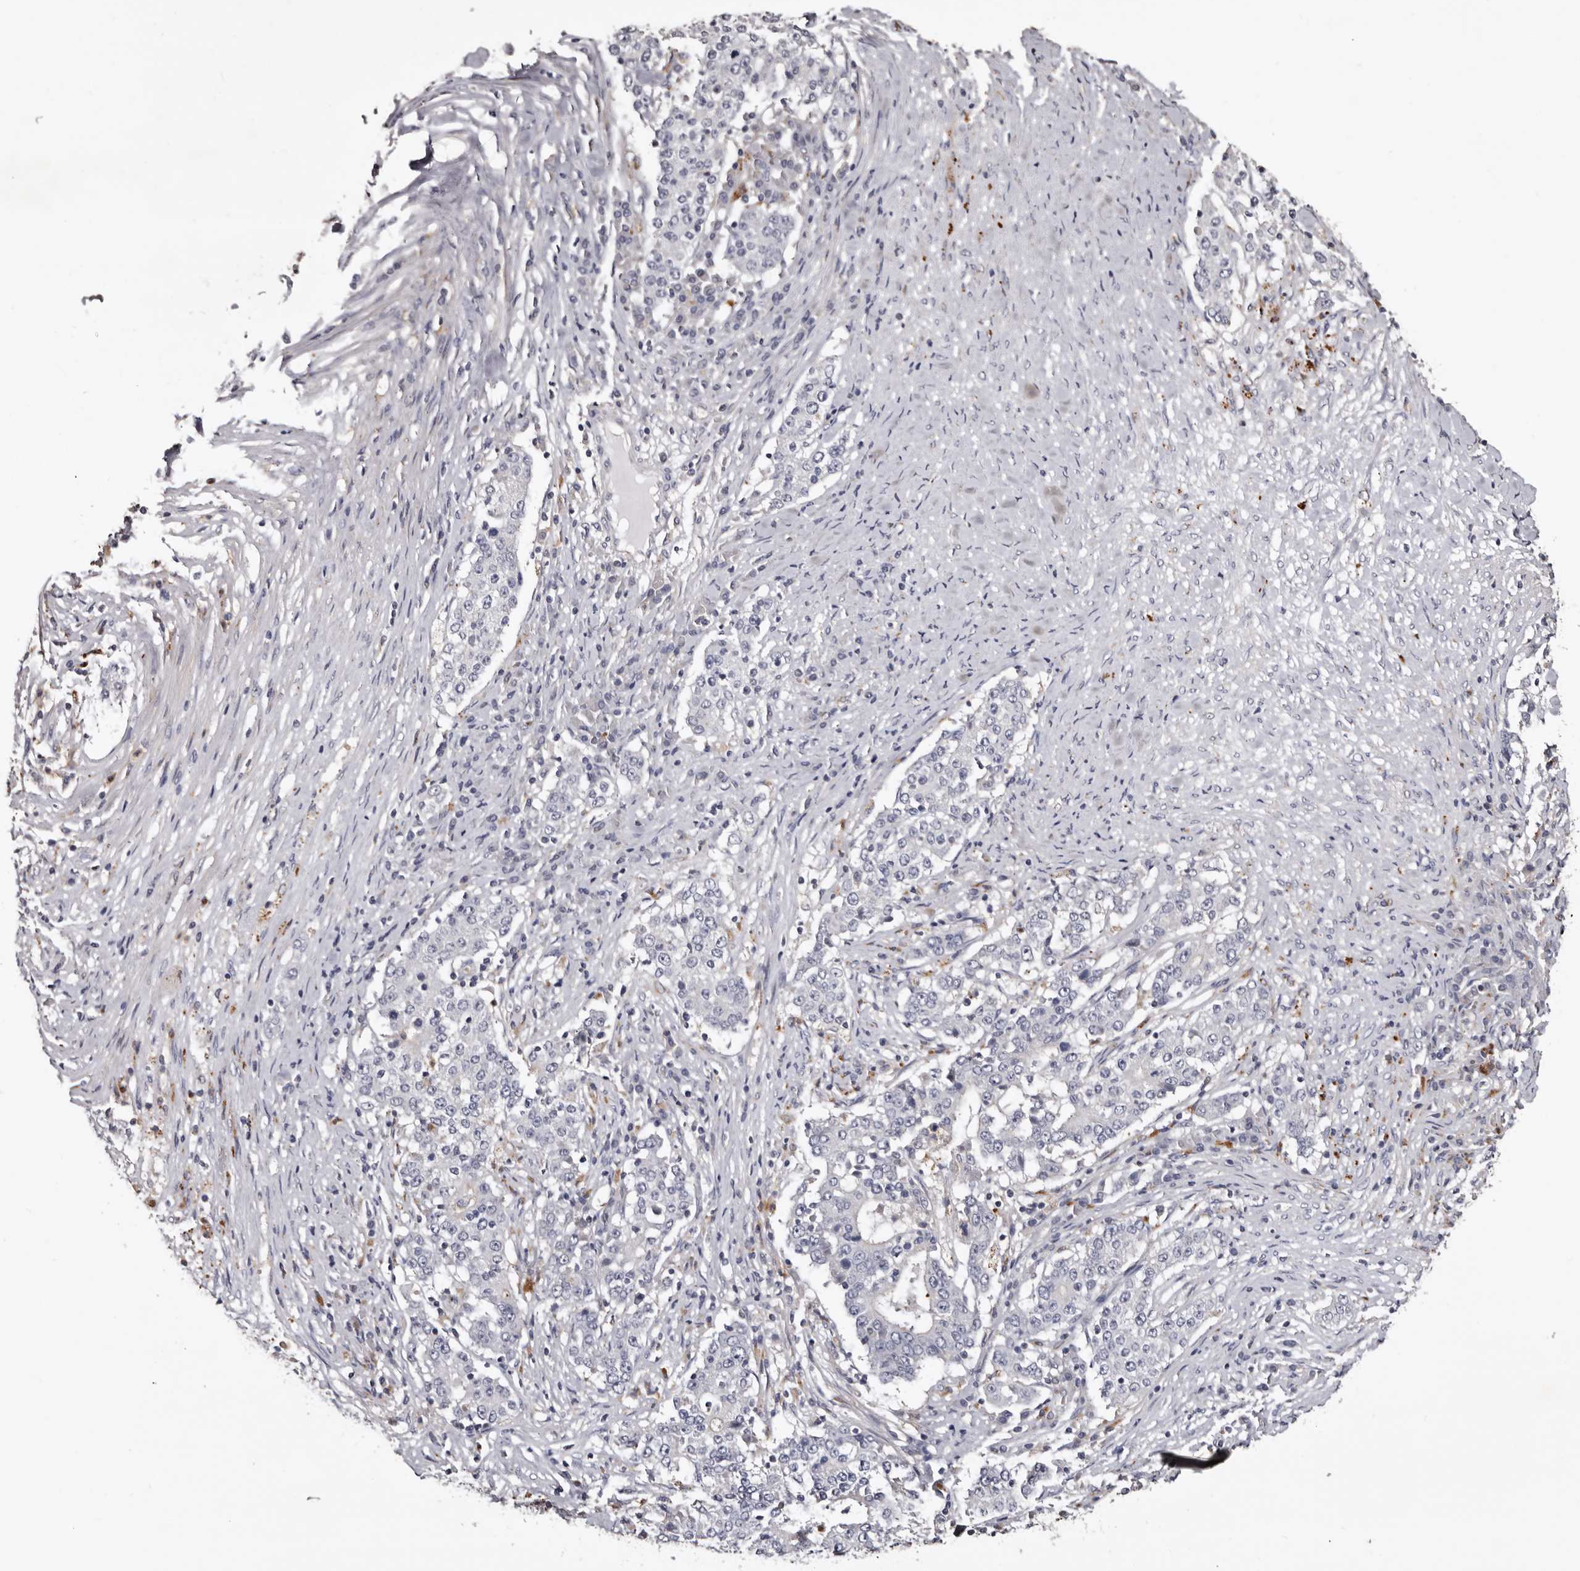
{"staining": {"intensity": "negative", "quantity": "none", "location": "none"}, "tissue": "stomach cancer", "cell_type": "Tumor cells", "image_type": "cancer", "snomed": [{"axis": "morphology", "description": "Adenocarcinoma, NOS"}, {"axis": "topography", "description": "Stomach"}], "caption": "The image reveals no staining of tumor cells in adenocarcinoma (stomach). The staining was performed using DAB (3,3'-diaminobenzidine) to visualize the protein expression in brown, while the nuclei were stained in blue with hematoxylin (Magnification: 20x).", "gene": "SLC10A4", "patient": {"sex": "male", "age": 59}}